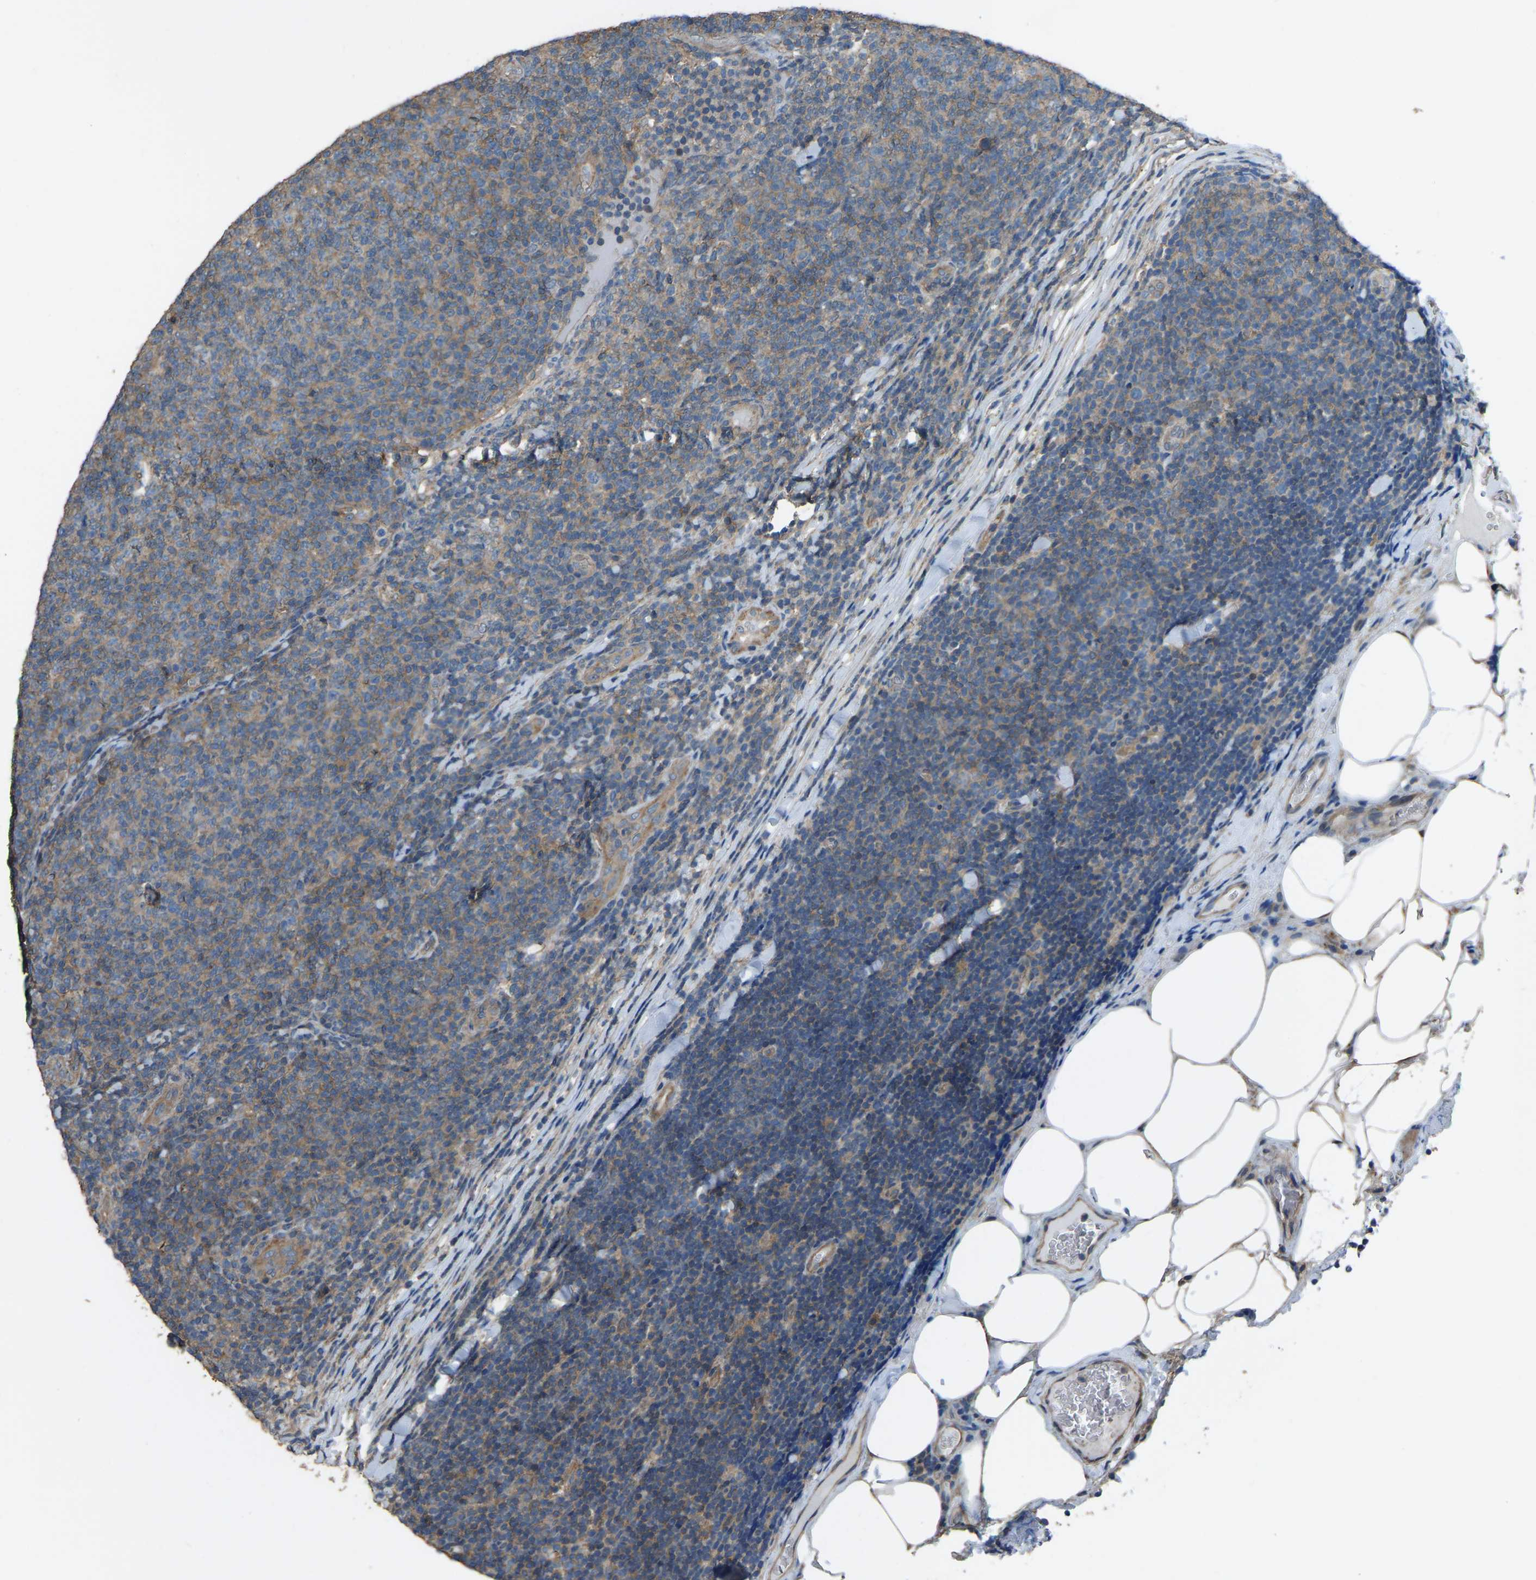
{"staining": {"intensity": "weak", "quantity": "25%-75%", "location": "cytoplasmic/membranous"}, "tissue": "lymphoma", "cell_type": "Tumor cells", "image_type": "cancer", "snomed": [{"axis": "morphology", "description": "Malignant lymphoma, non-Hodgkin's type, Low grade"}, {"axis": "topography", "description": "Lymph node"}], "caption": "Lymphoma was stained to show a protein in brown. There is low levels of weak cytoplasmic/membranous expression in about 25%-75% of tumor cells.", "gene": "SLC4A2", "patient": {"sex": "male", "age": 66}}